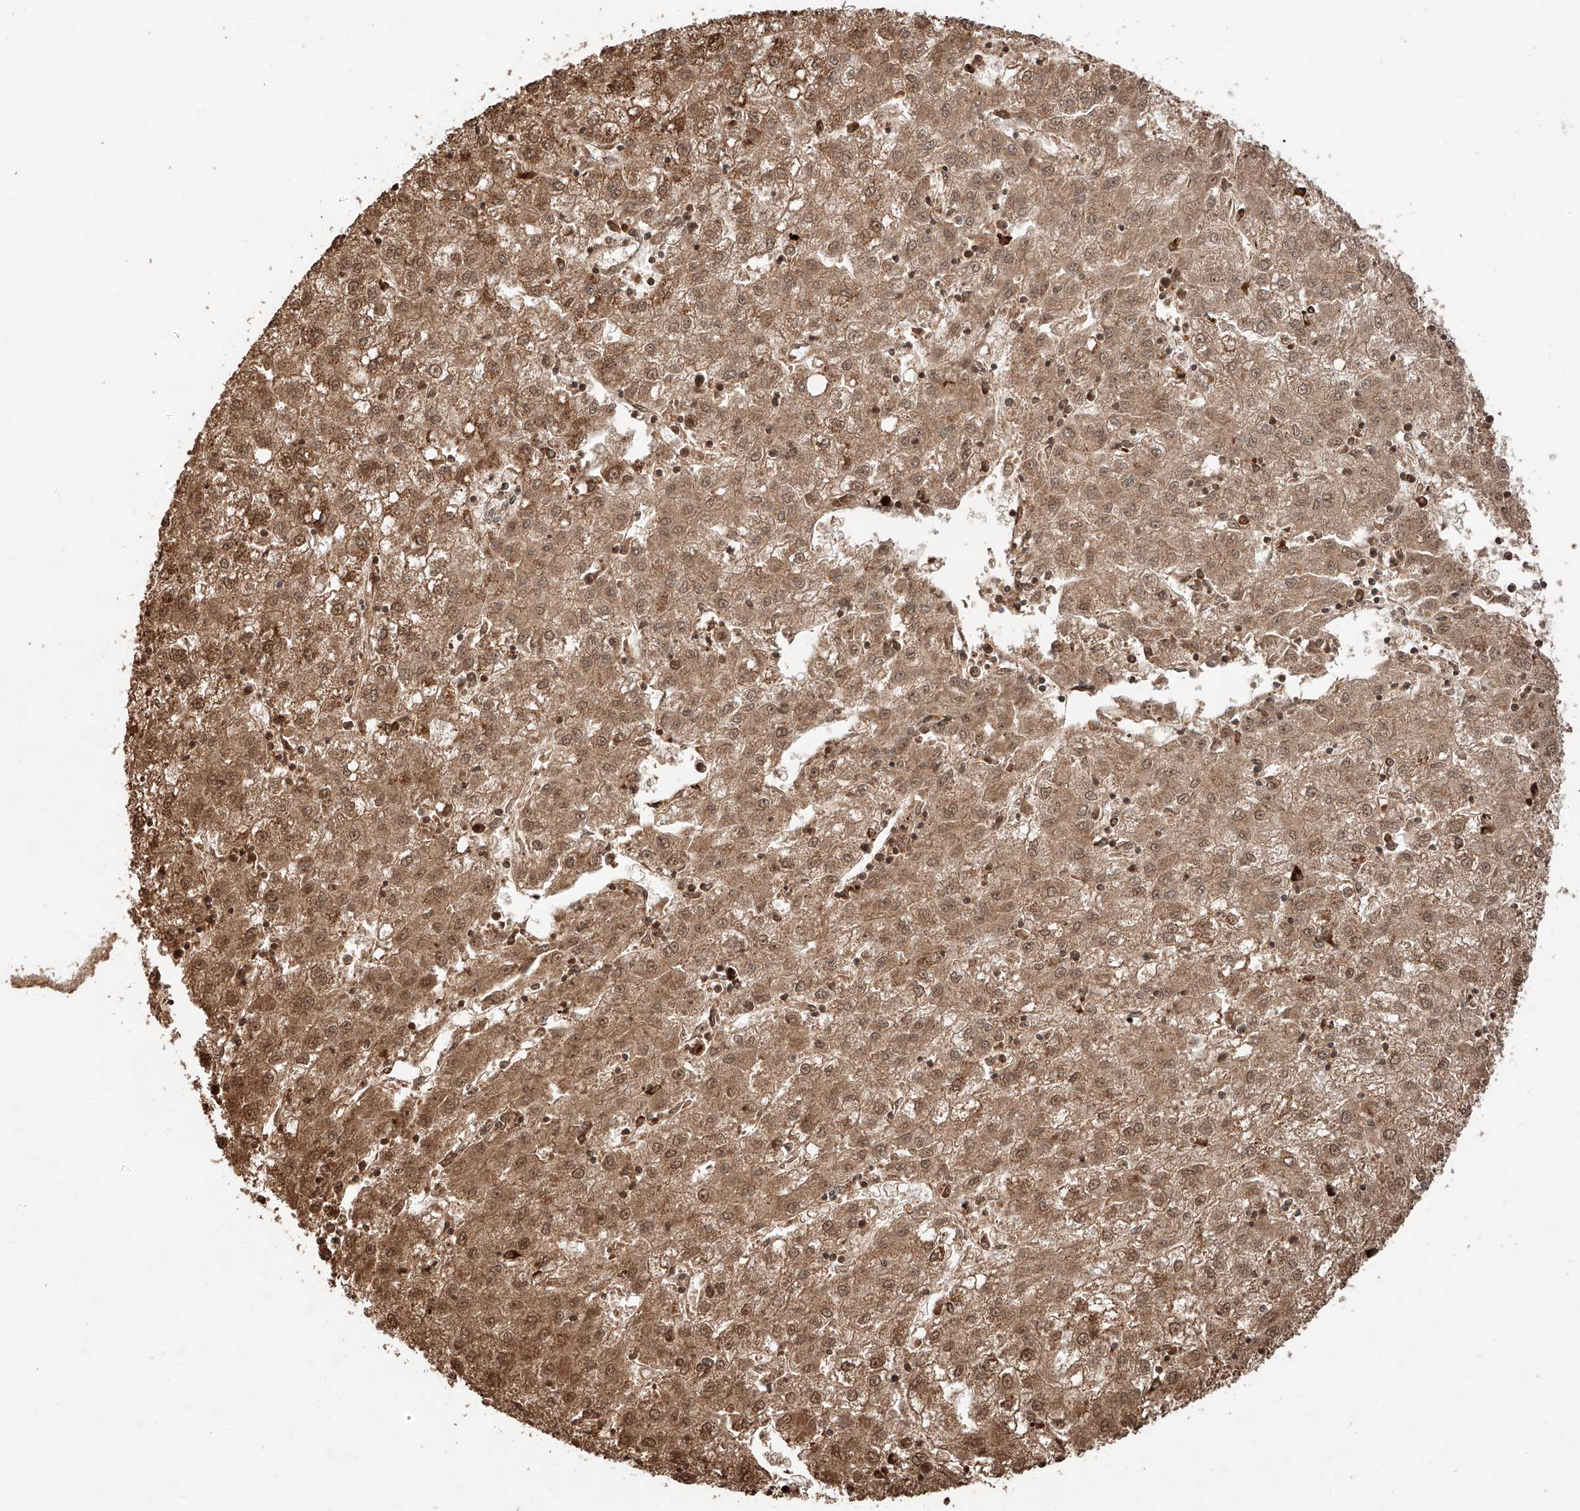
{"staining": {"intensity": "moderate", "quantity": ">75%", "location": "cytoplasmic/membranous,nuclear"}, "tissue": "liver cancer", "cell_type": "Tumor cells", "image_type": "cancer", "snomed": [{"axis": "morphology", "description": "Carcinoma, Hepatocellular, NOS"}, {"axis": "topography", "description": "Liver"}], "caption": "Moderate cytoplasmic/membranous and nuclear expression for a protein is seen in approximately >75% of tumor cells of hepatocellular carcinoma (liver) using IHC.", "gene": "ARHGAP33", "patient": {"sex": "male", "age": 72}}